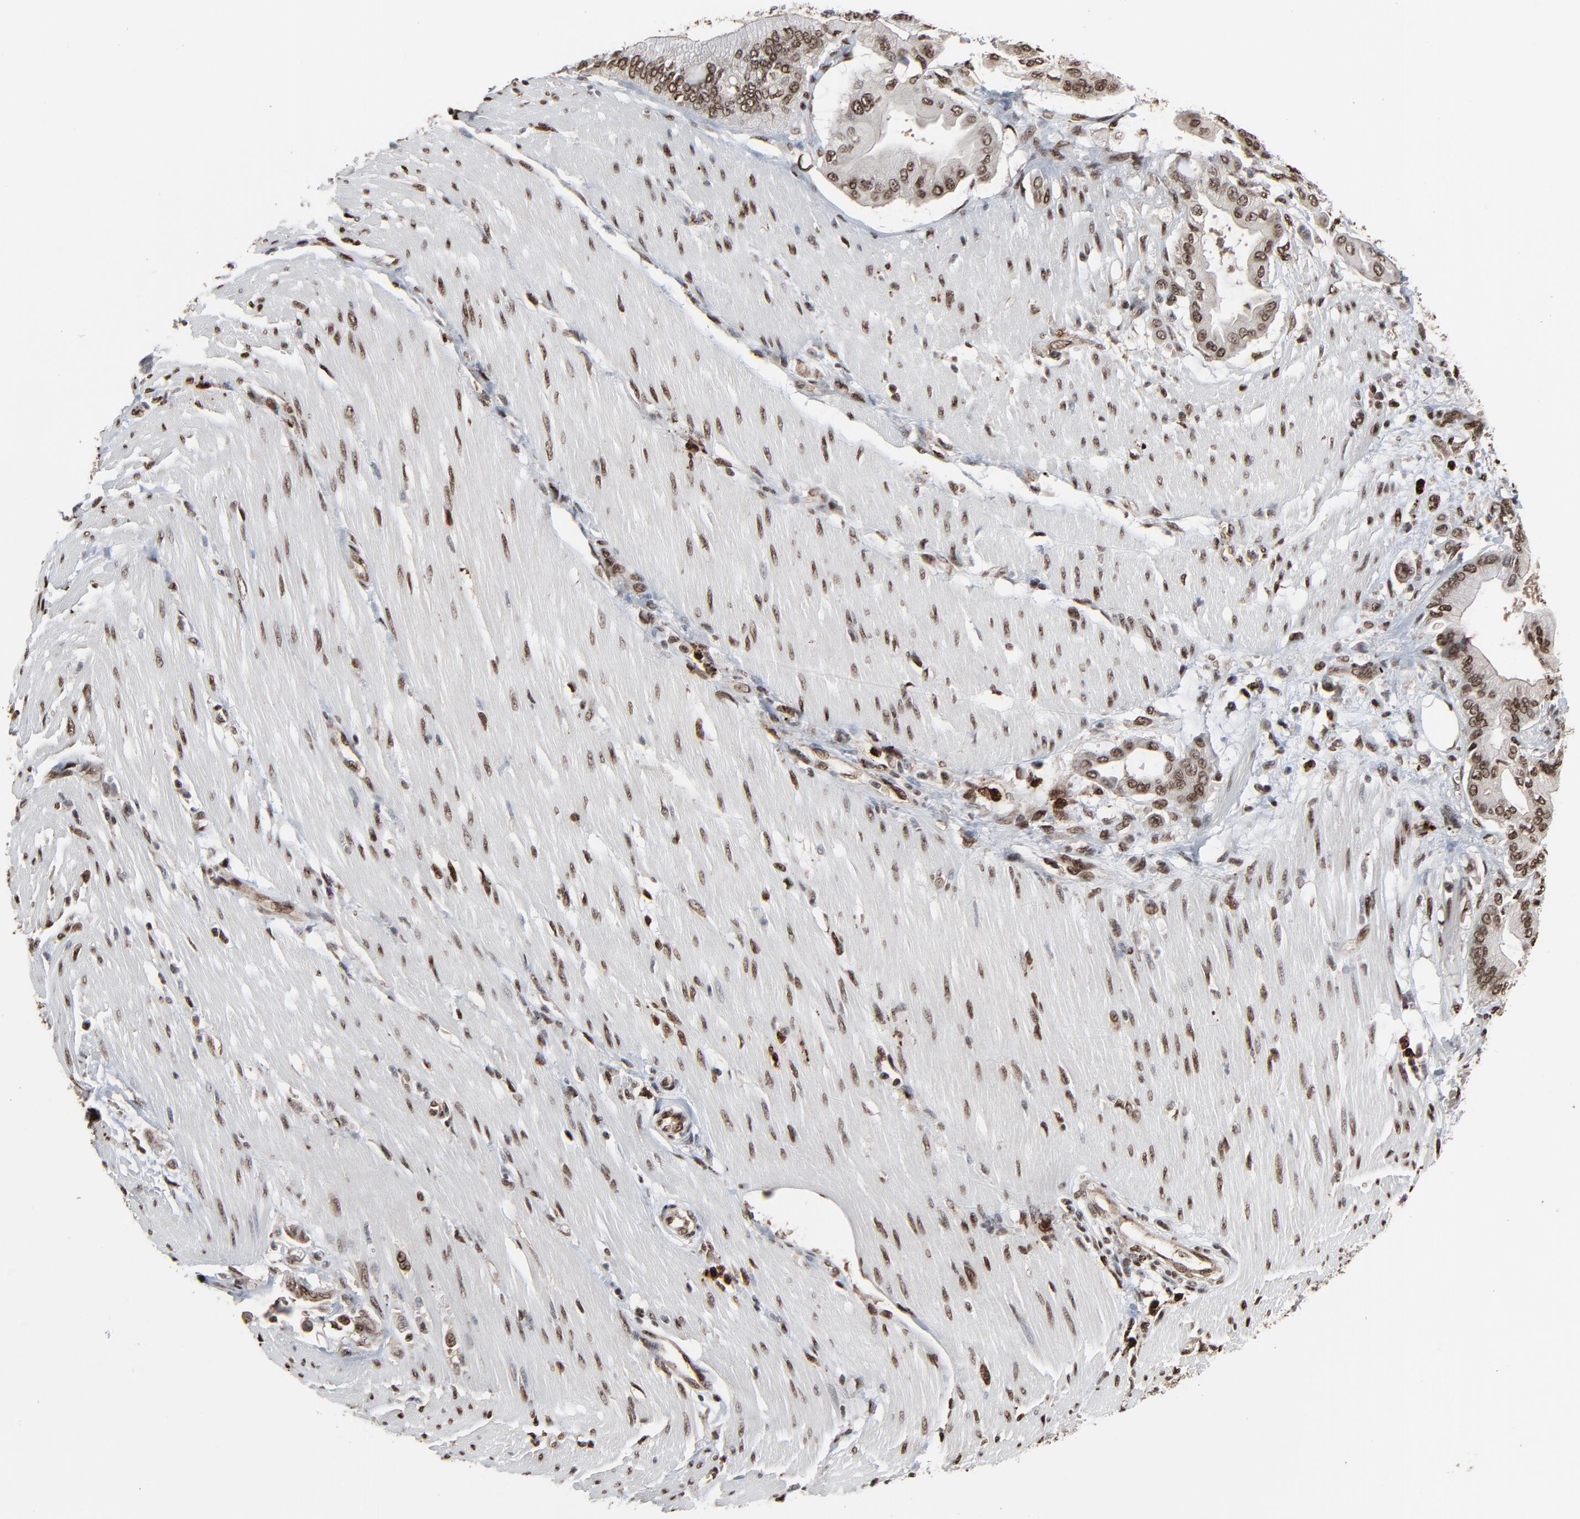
{"staining": {"intensity": "strong", "quantity": ">75%", "location": "cytoplasmic/membranous,nuclear"}, "tissue": "pancreatic cancer", "cell_type": "Tumor cells", "image_type": "cancer", "snomed": [{"axis": "morphology", "description": "Adenocarcinoma, NOS"}, {"axis": "morphology", "description": "Adenocarcinoma, metastatic, NOS"}, {"axis": "topography", "description": "Lymph node"}, {"axis": "topography", "description": "Pancreas"}, {"axis": "topography", "description": "Duodenum"}], "caption": "Tumor cells exhibit strong cytoplasmic/membranous and nuclear positivity in about >75% of cells in pancreatic cancer (adenocarcinoma).", "gene": "MEIS2", "patient": {"sex": "female", "age": 64}}